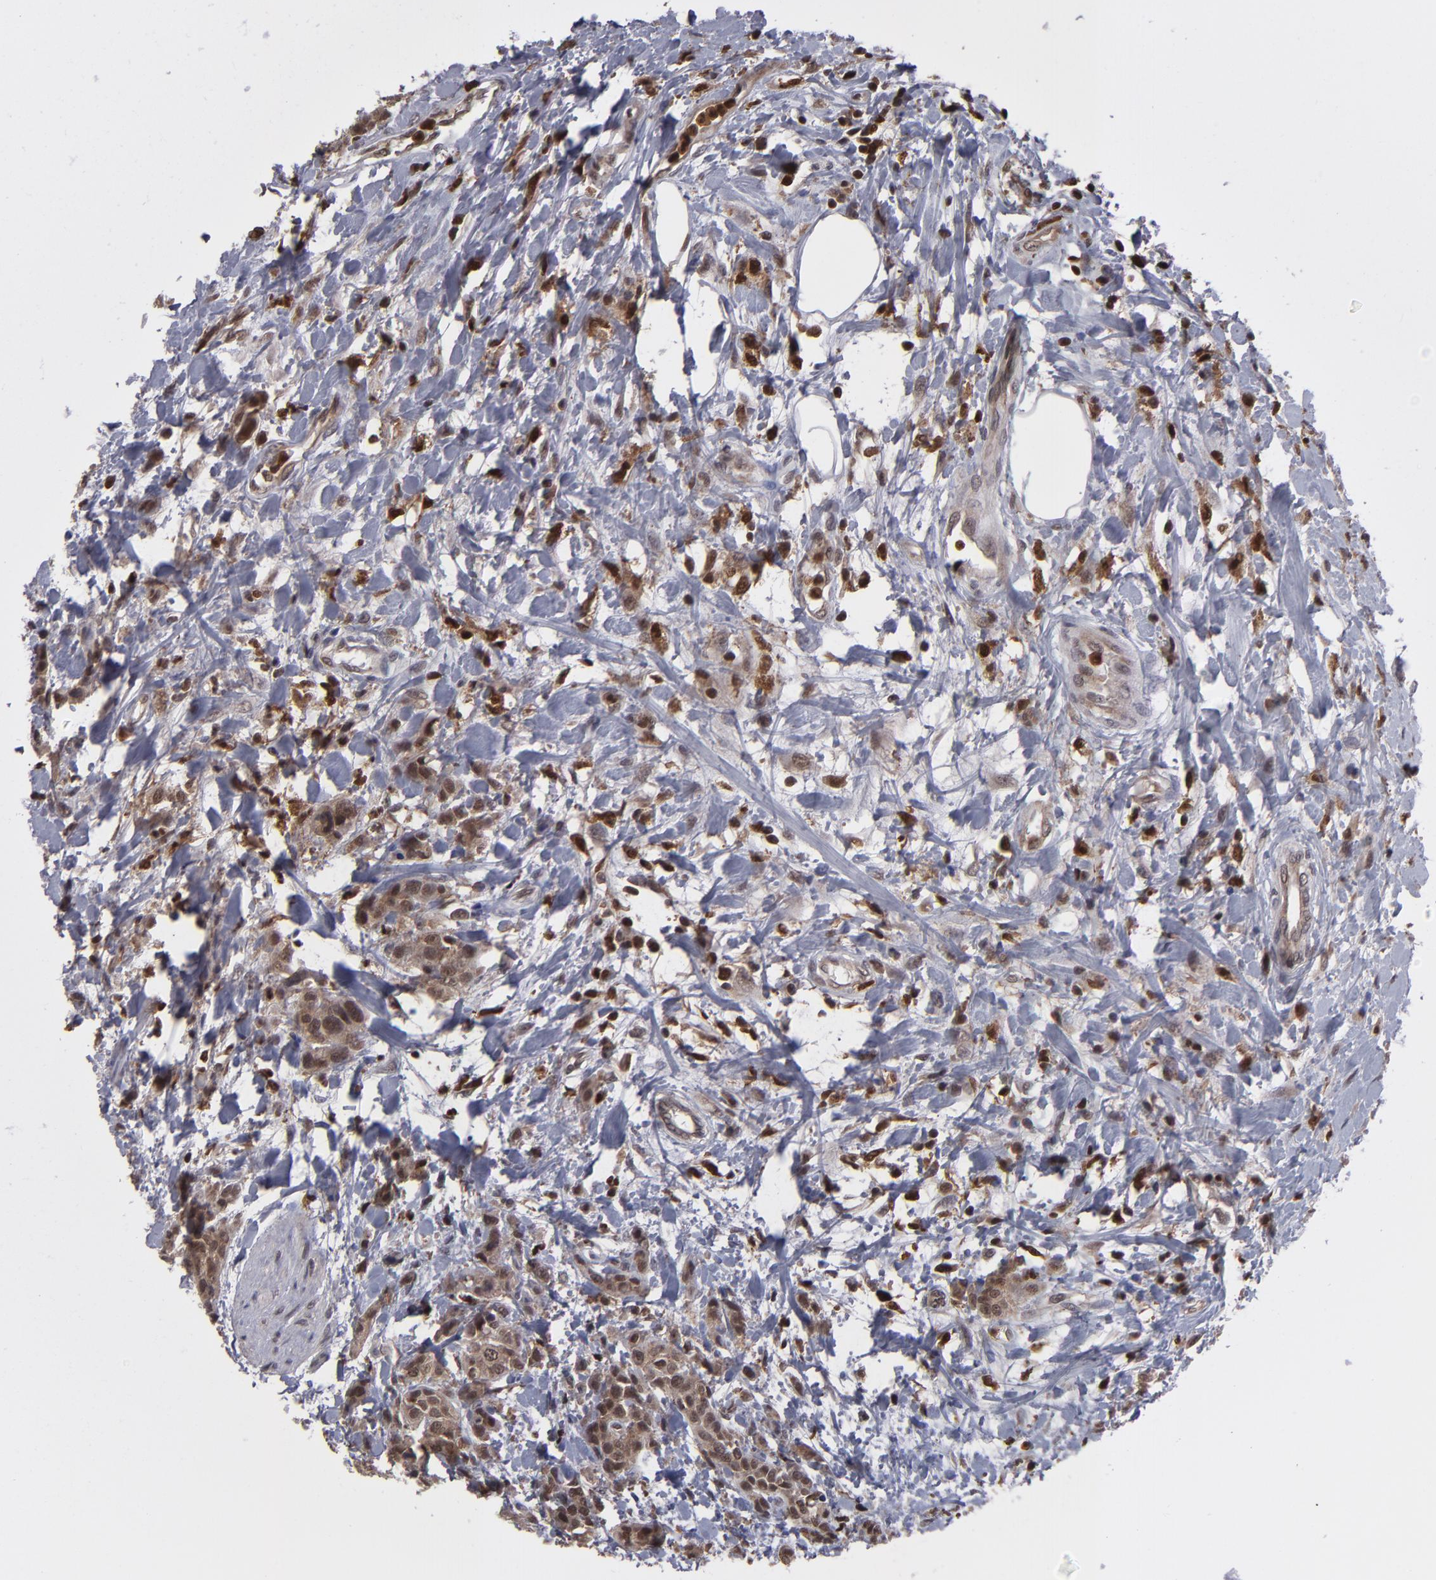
{"staining": {"intensity": "moderate", "quantity": ">75%", "location": "cytoplasmic/membranous,nuclear"}, "tissue": "urothelial cancer", "cell_type": "Tumor cells", "image_type": "cancer", "snomed": [{"axis": "morphology", "description": "Urothelial carcinoma, High grade"}, {"axis": "topography", "description": "Urinary bladder"}], "caption": "Immunohistochemical staining of human high-grade urothelial carcinoma exhibits medium levels of moderate cytoplasmic/membranous and nuclear protein positivity in about >75% of tumor cells.", "gene": "GRB2", "patient": {"sex": "male", "age": 56}}